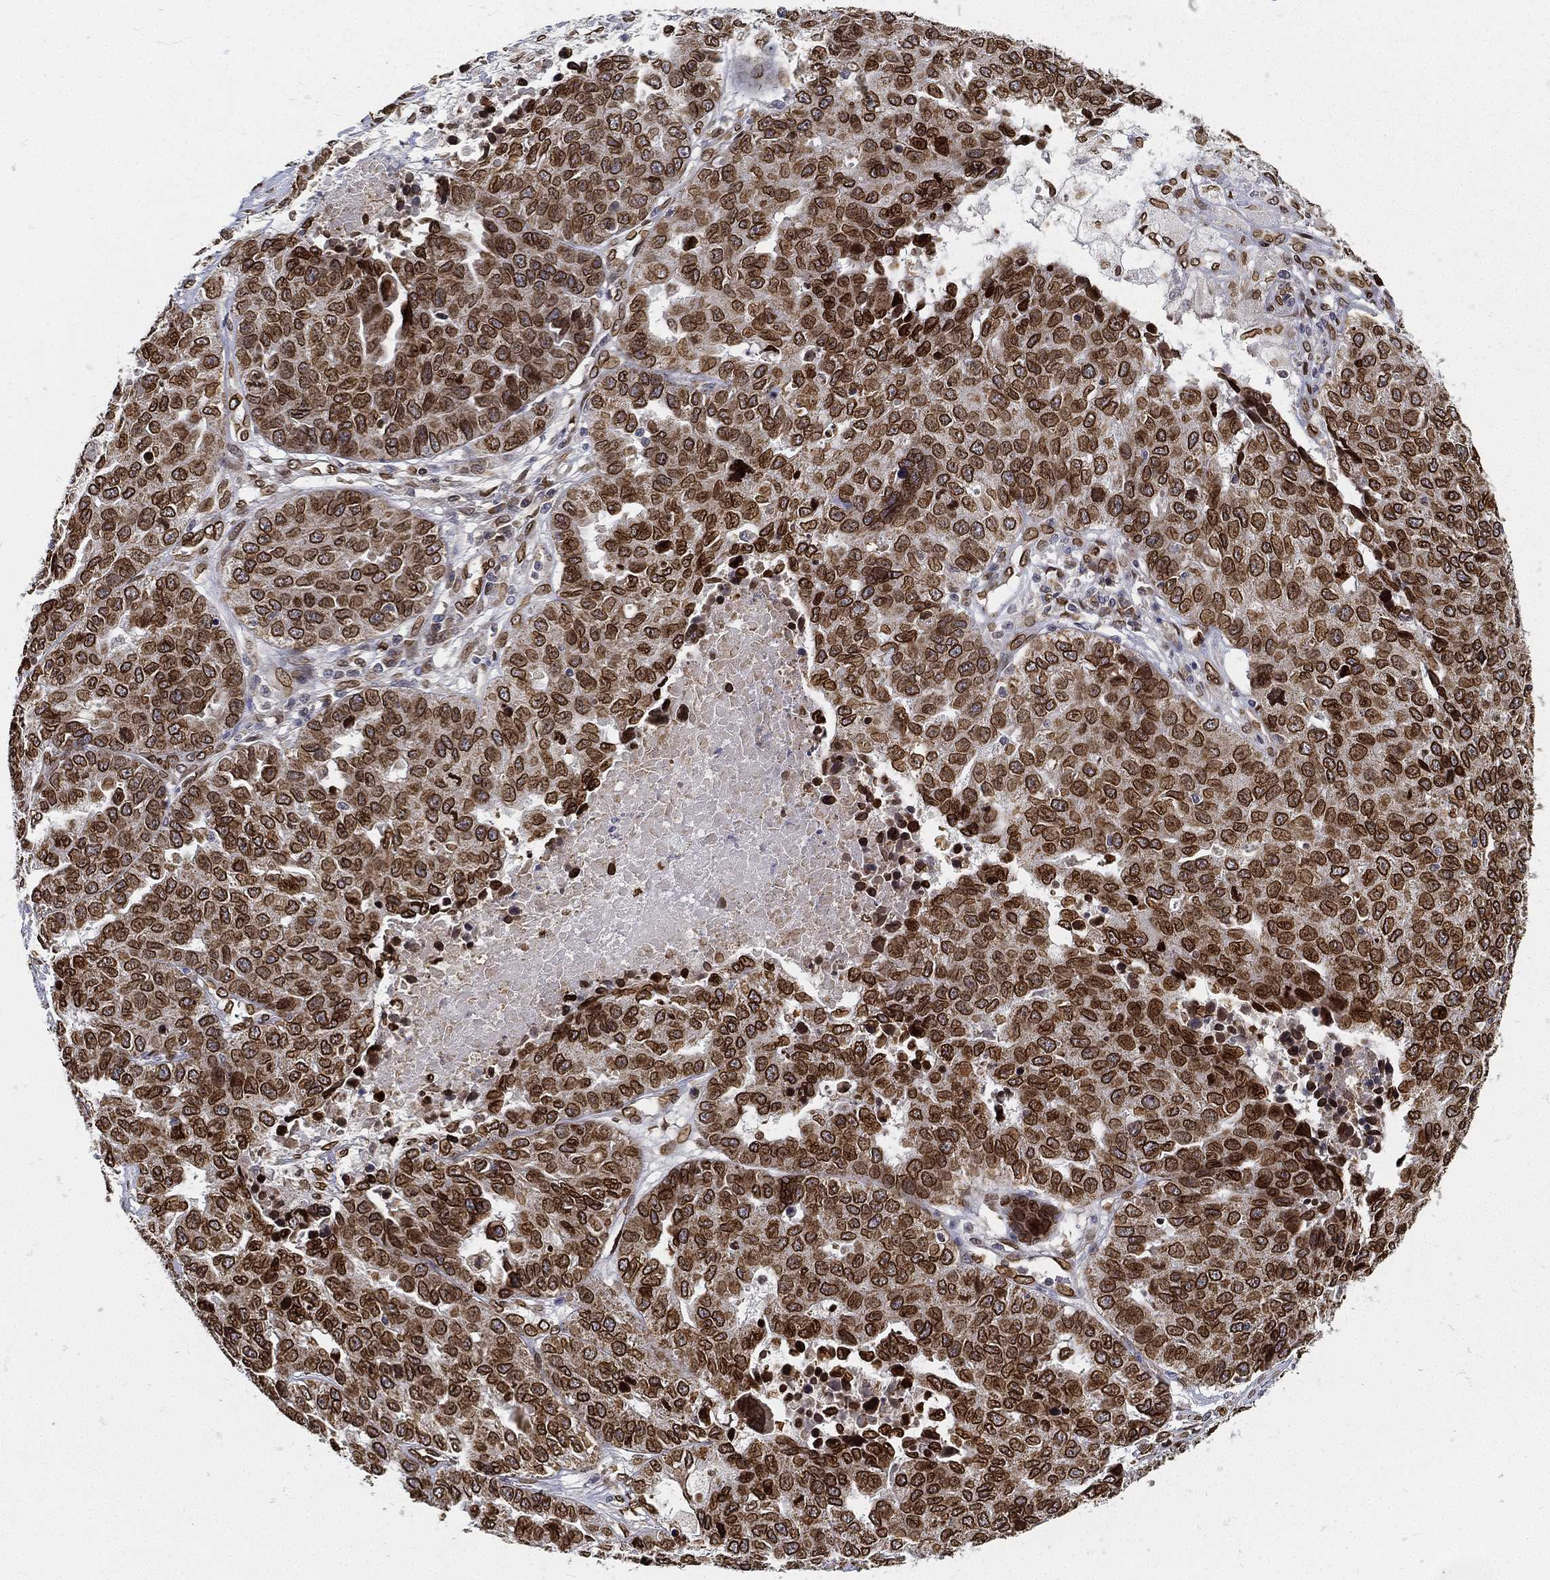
{"staining": {"intensity": "strong", "quantity": ">75%", "location": "cytoplasmic/membranous,nuclear"}, "tissue": "ovarian cancer", "cell_type": "Tumor cells", "image_type": "cancer", "snomed": [{"axis": "morphology", "description": "Cystadenocarcinoma, serous, NOS"}, {"axis": "topography", "description": "Ovary"}], "caption": "Ovarian cancer (serous cystadenocarcinoma) was stained to show a protein in brown. There is high levels of strong cytoplasmic/membranous and nuclear expression in about >75% of tumor cells. (brown staining indicates protein expression, while blue staining denotes nuclei).", "gene": "PALB2", "patient": {"sex": "female", "age": 87}}